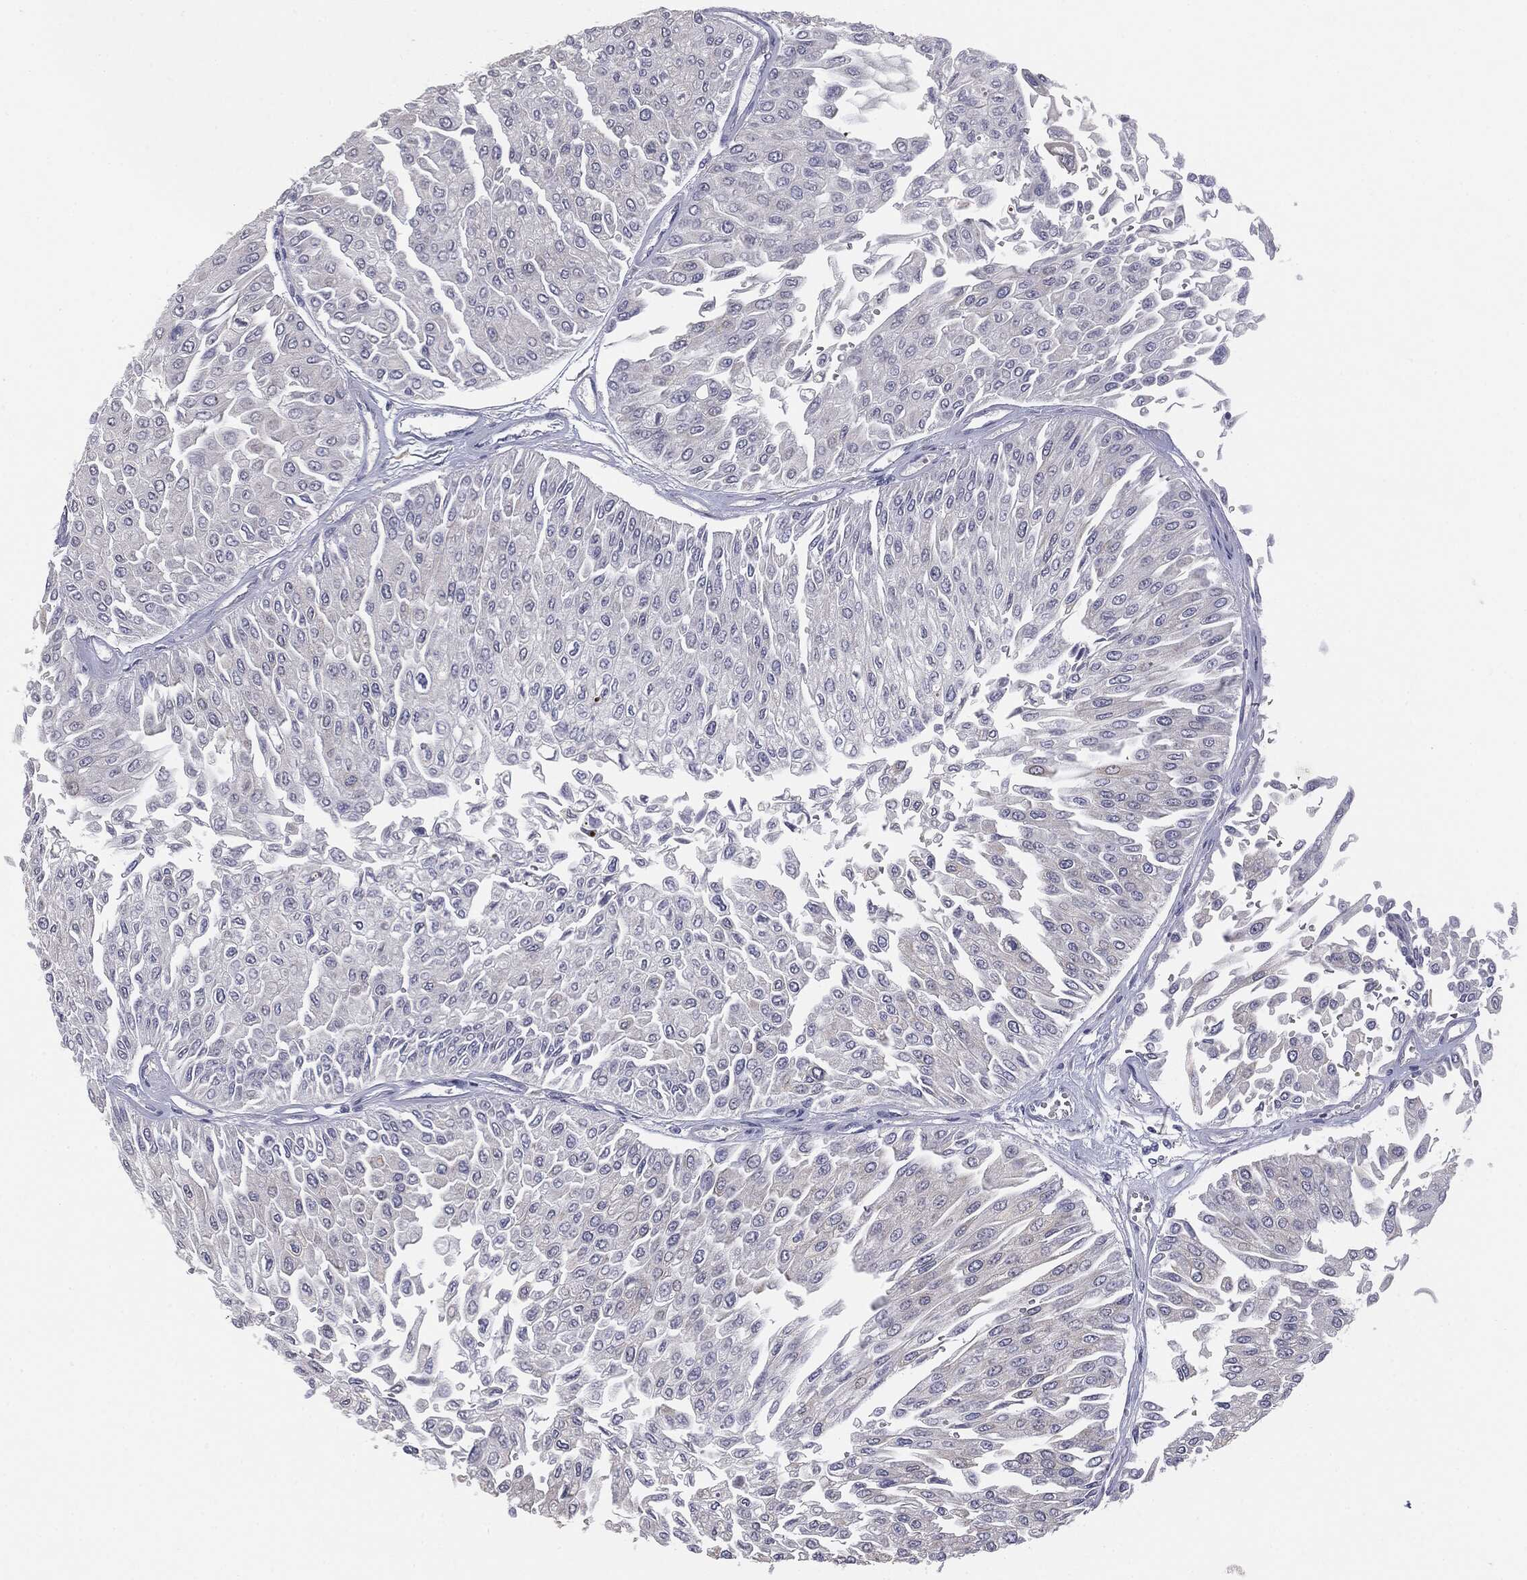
{"staining": {"intensity": "negative", "quantity": "none", "location": "none"}, "tissue": "urothelial cancer", "cell_type": "Tumor cells", "image_type": "cancer", "snomed": [{"axis": "morphology", "description": "Urothelial carcinoma, Low grade"}, {"axis": "topography", "description": "Urinary bladder"}], "caption": "Protein analysis of urothelial cancer demonstrates no significant expression in tumor cells.", "gene": "MUC1", "patient": {"sex": "male", "age": 67}}